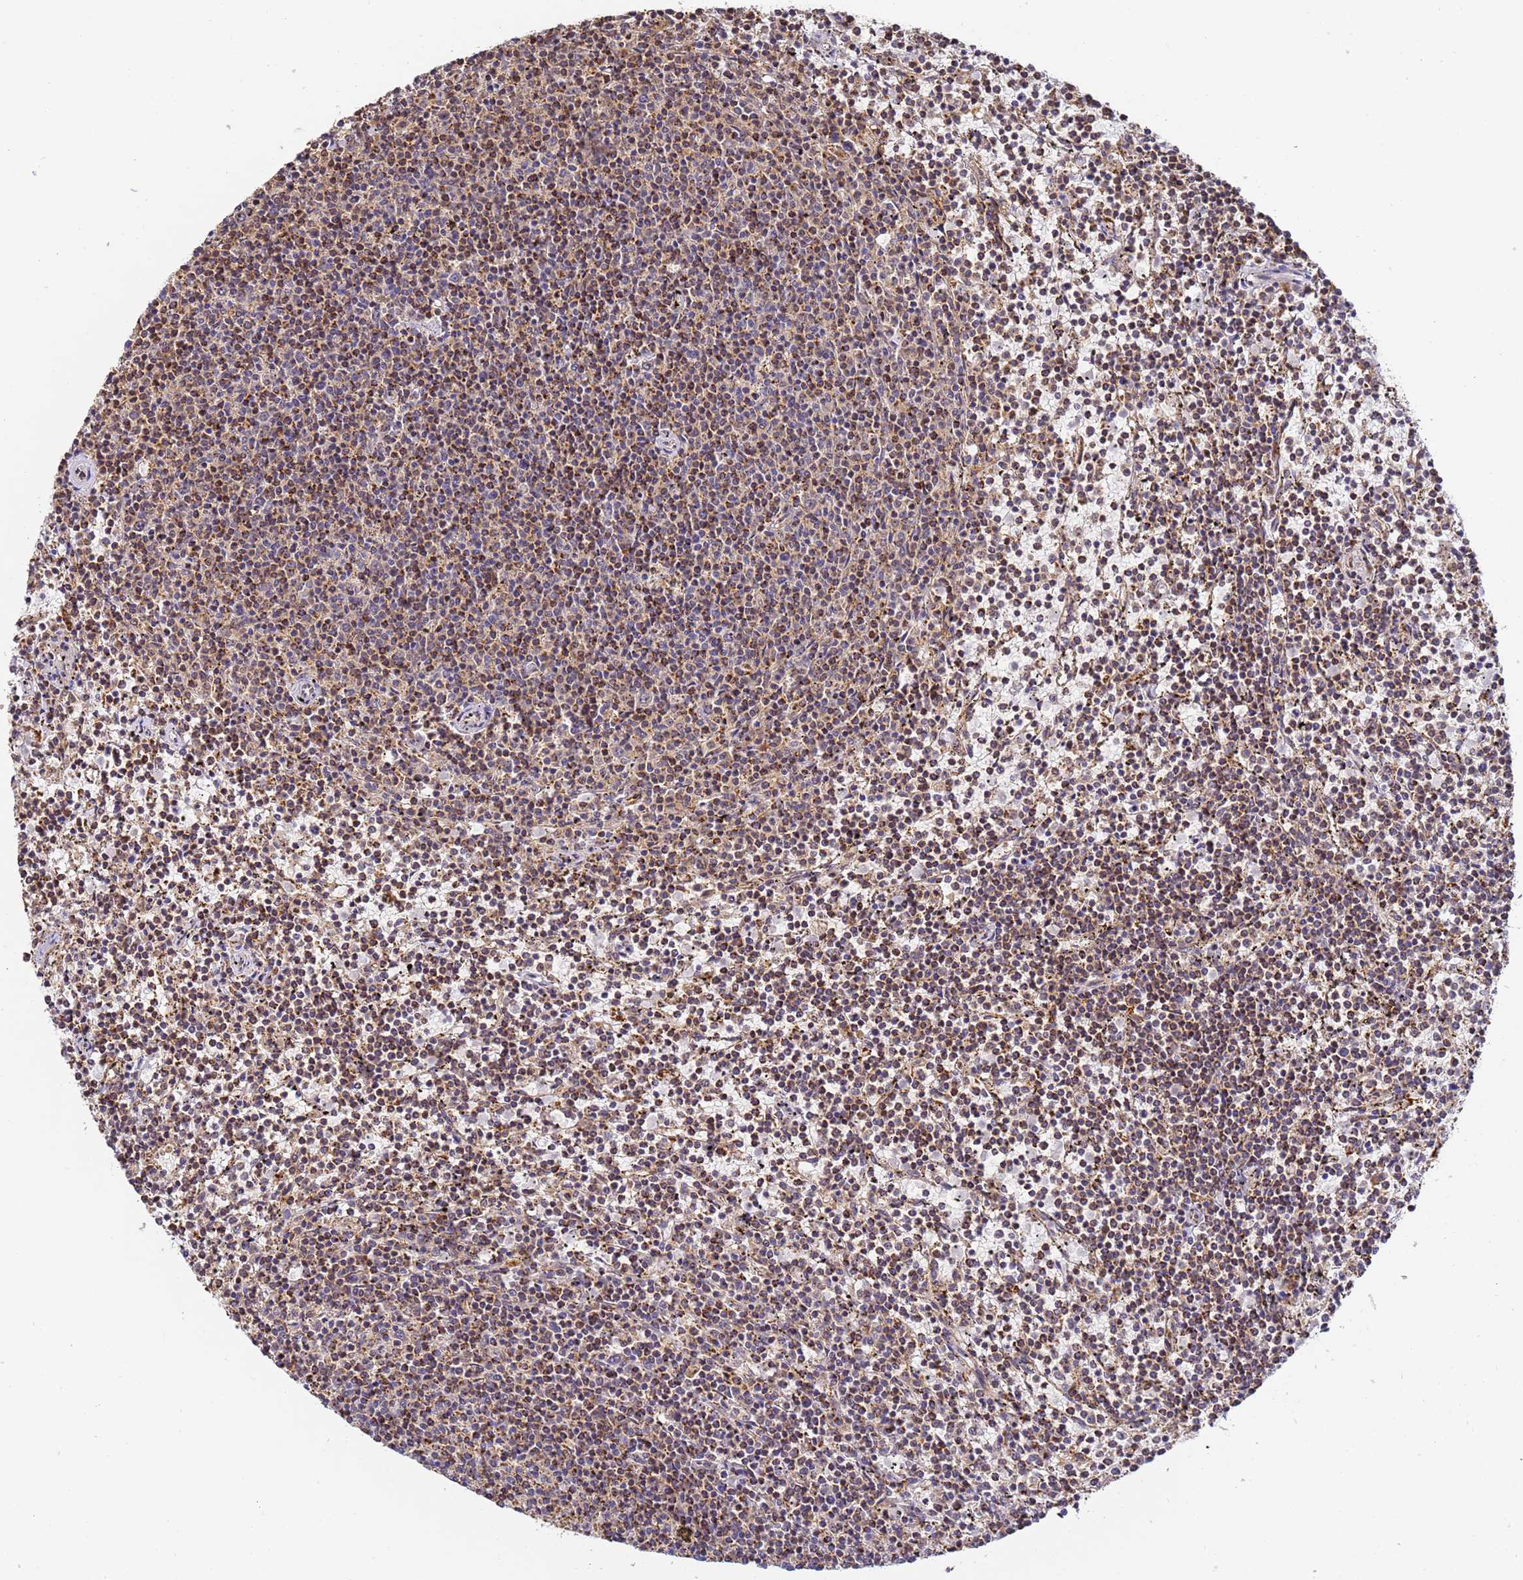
{"staining": {"intensity": "moderate", "quantity": ">75%", "location": "cytoplasmic/membranous"}, "tissue": "lymphoma", "cell_type": "Tumor cells", "image_type": "cancer", "snomed": [{"axis": "morphology", "description": "Malignant lymphoma, non-Hodgkin's type, Low grade"}, {"axis": "topography", "description": "Spleen"}], "caption": "A histopathology image showing moderate cytoplasmic/membranous staining in about >75% of tumor cells in malignant lymphoma, non-Hodgkin's type (low-grade), as visualized by brown immunohistochemical staining.", "gene": "FRG2C", "patient": {"sex": "female", "age": 50}}